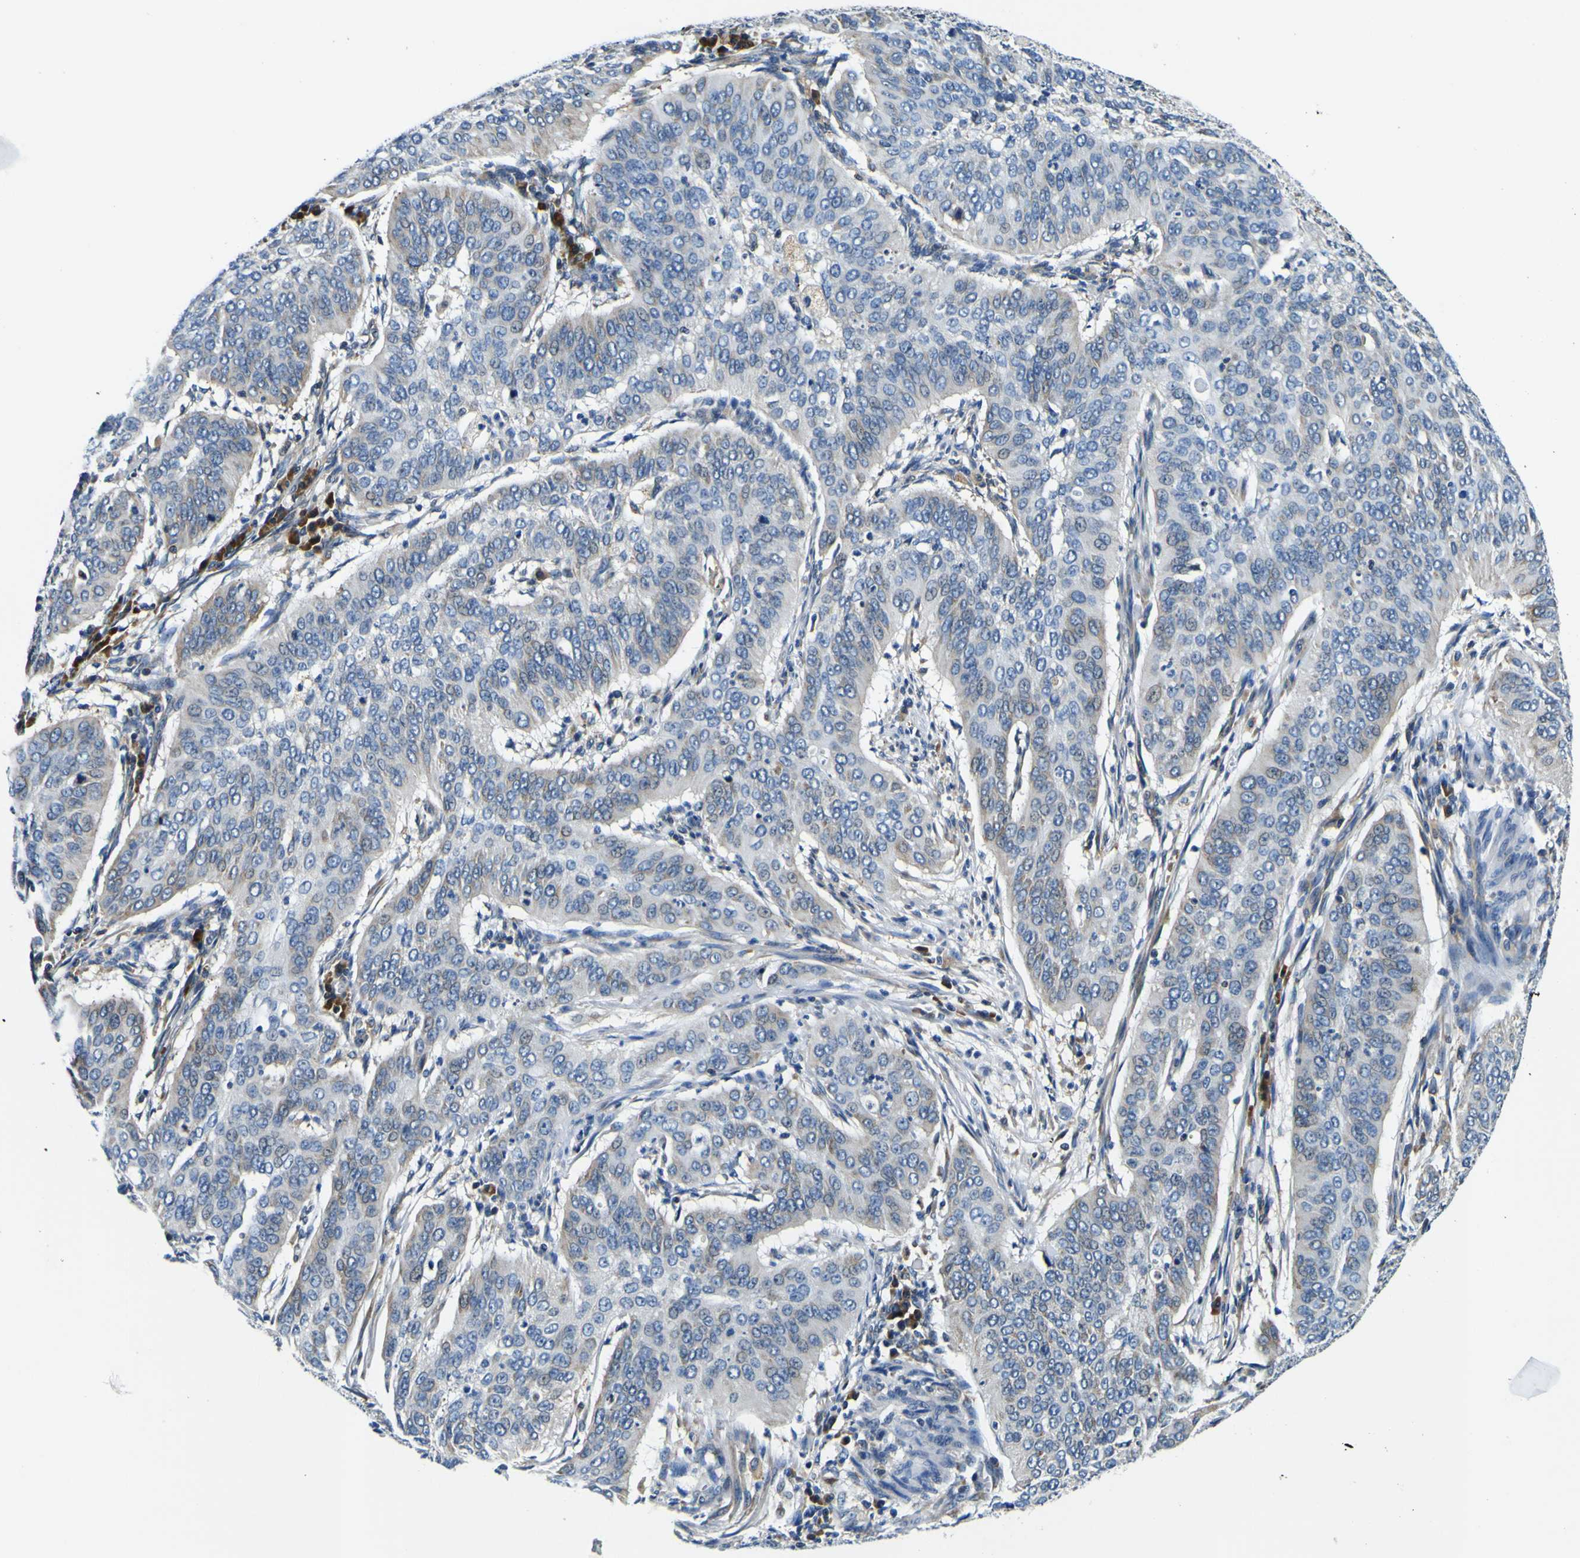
{"staining": {"intensity": "weak", "quantity": "<25%", "location": "cytoplasmic/membranous"}, "tissue": "cervical cancer", "cell_type": "Tumor cells", "image_type": "cancer", "snomed": [{"axis": "morphology", "description": "Normal tissue, NOS"}, {"axis": "morphology", "description": "Squamous cell carcinoma, NOS"}, {"axis": "topography", "description": "Cervix"}], "caption": "IHC of cervical squamous cell carcinoma demonstrates no expression in tumor cells.", "gene": "NLRP3", "patient": {"sex": "female", "age": 39}}